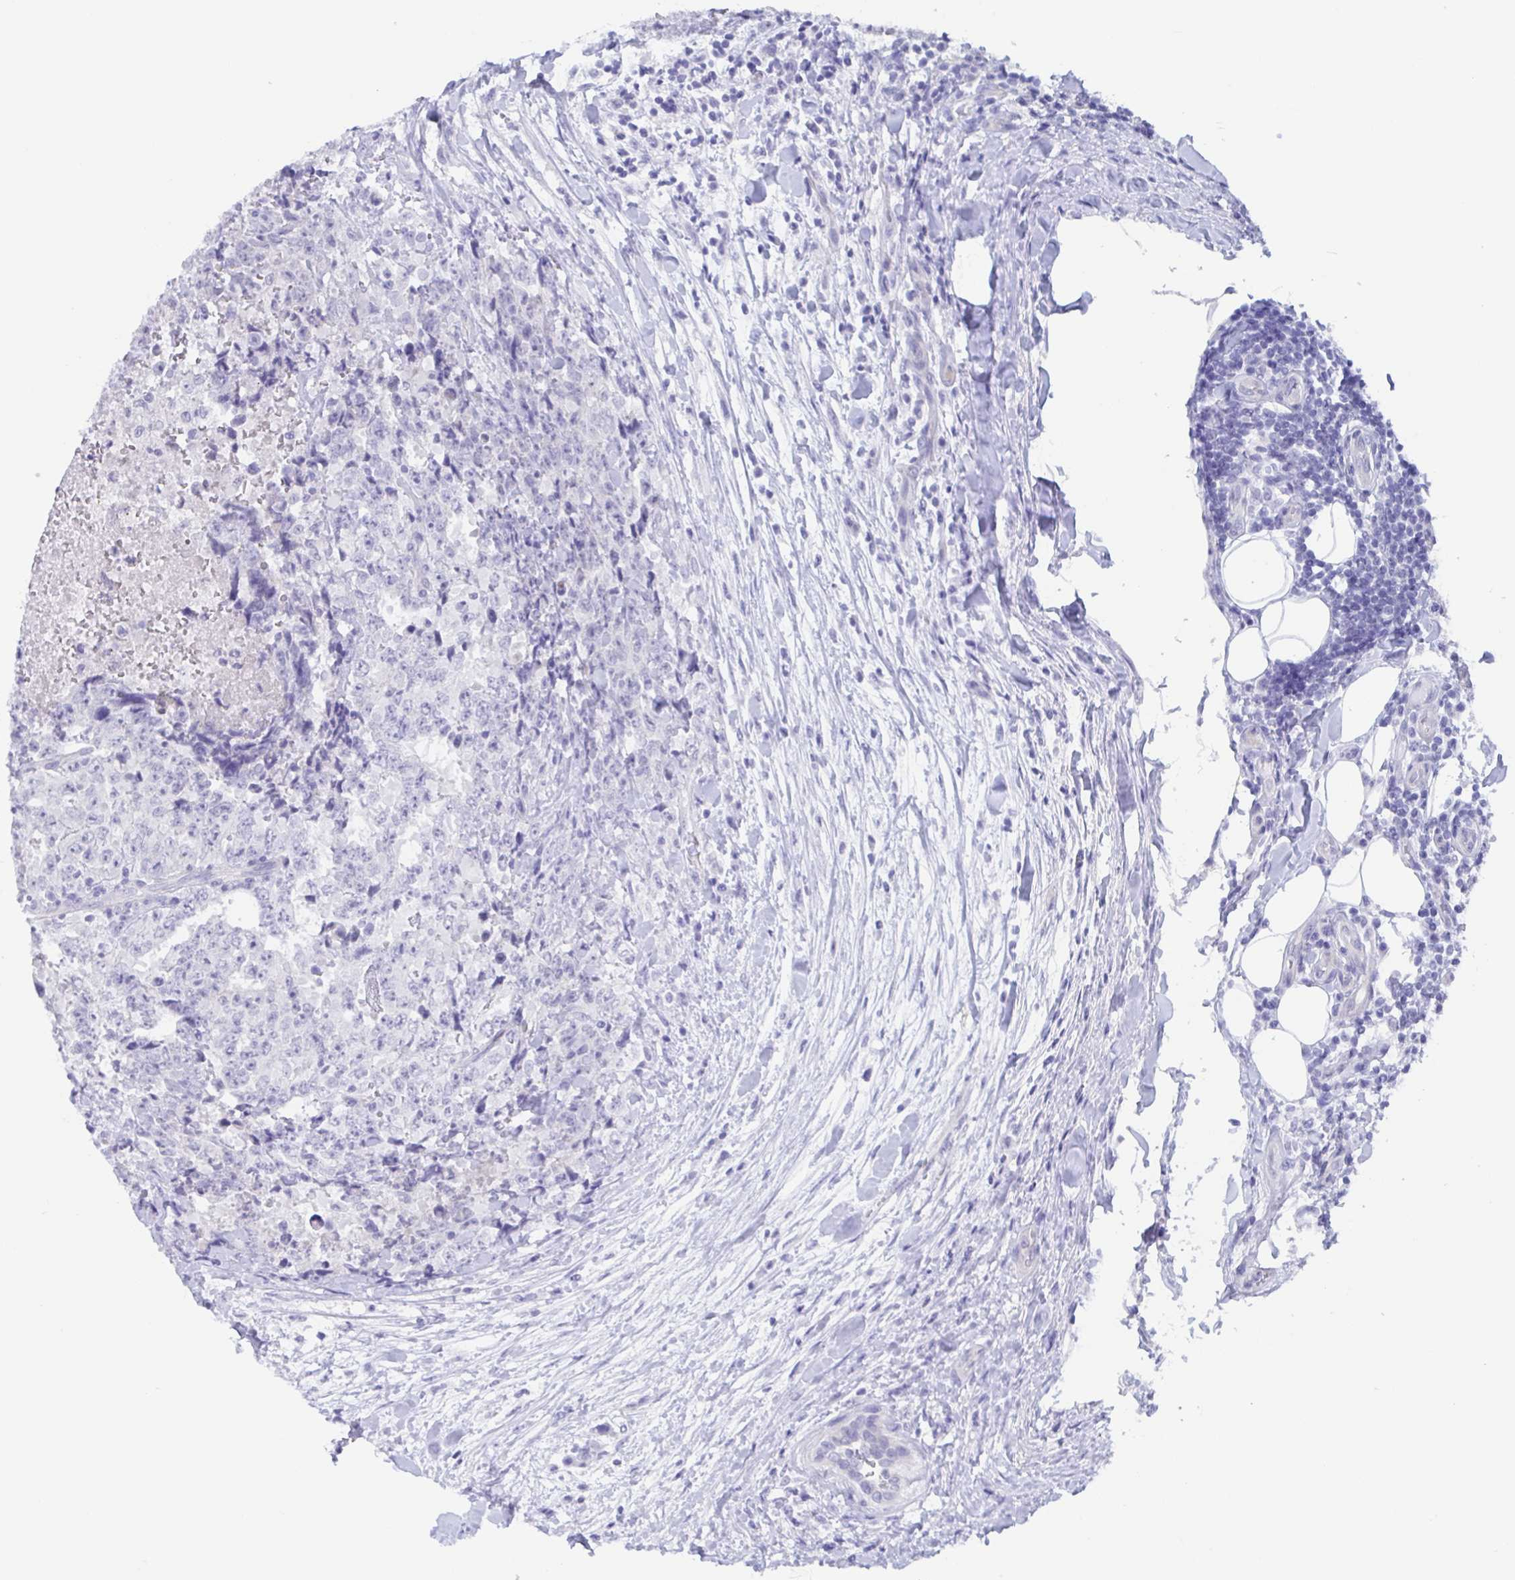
{"staining": {"intensity": "negative", "quantity": "none", "location": "none"}, "tissue": "testis cancer", "cell_type": "Tumor cells", "image_type": "cancer", "snomed": [{"axis": "morphology", "description": "Carcinoma, Embryonal, NOS"}, {"axis": "topography", "description": "Testis"}], "caption": "Immunohistochemistry photomicrograph of human testis cancer (embryonal carcinoma) stained for a protein (brown), which shows no staining in tumor cells.", "gene": "TEX12", "patient": {"sex": "male", "age": 24}}